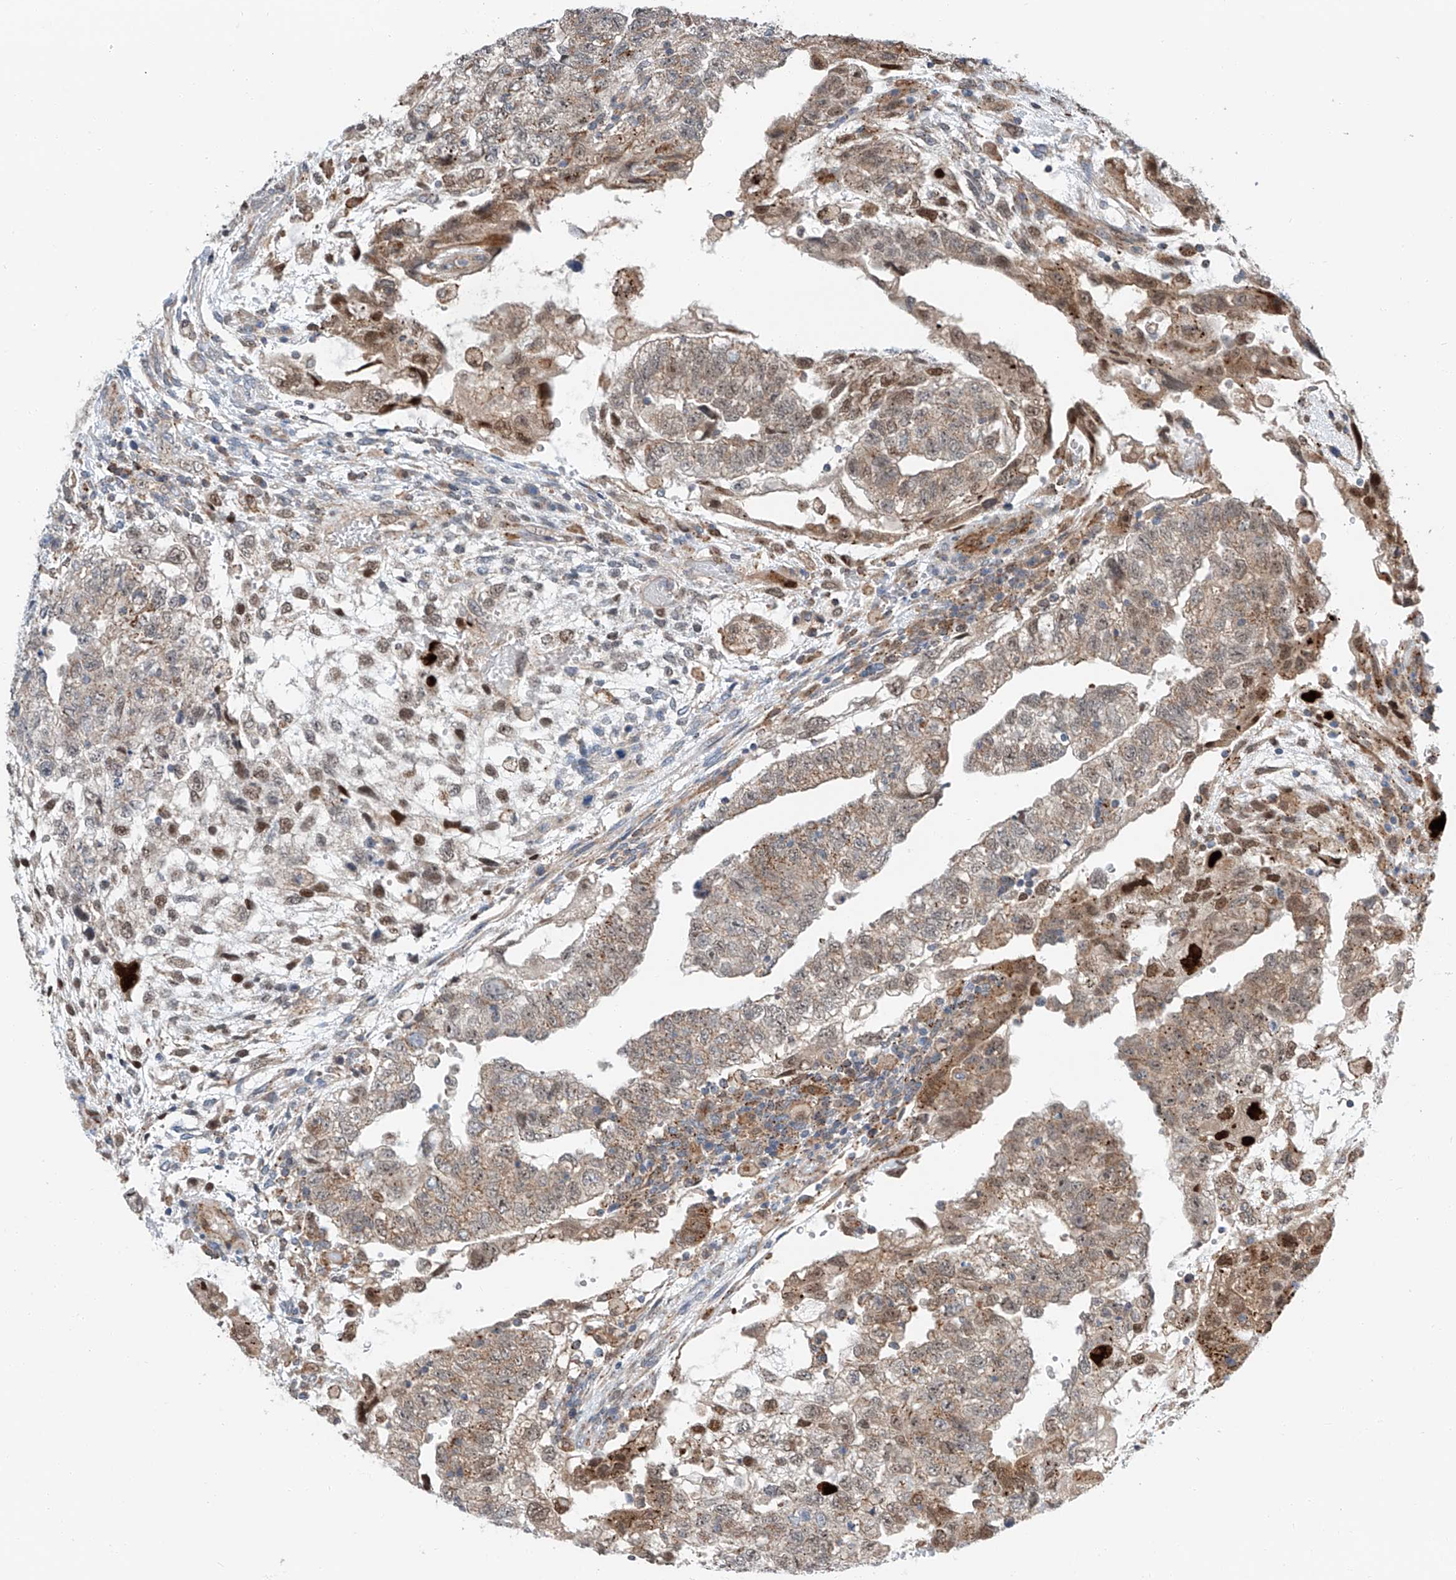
{"staining": {"intensity": "weak", "quantity": ">75%", "location": "cytoplasmic/membranous,nuclear"}, "tissue": "testis cancer", "cell_type": "Tumor cells", "image_type": "cancer", "snomed": [{"axis": "morphology", "description": "Carcinoma, Embryonal, NOS"}, {"axis": "topography", "description": "Testis"}], "caption": "A brown stain highlights weak cytoplasmic/membranous and nuclear positivity of a protein in human testis embryonal carcinoma tumor cells.", "gene": "CLDND1", "patient": {"sex": "male", "age": 36}}